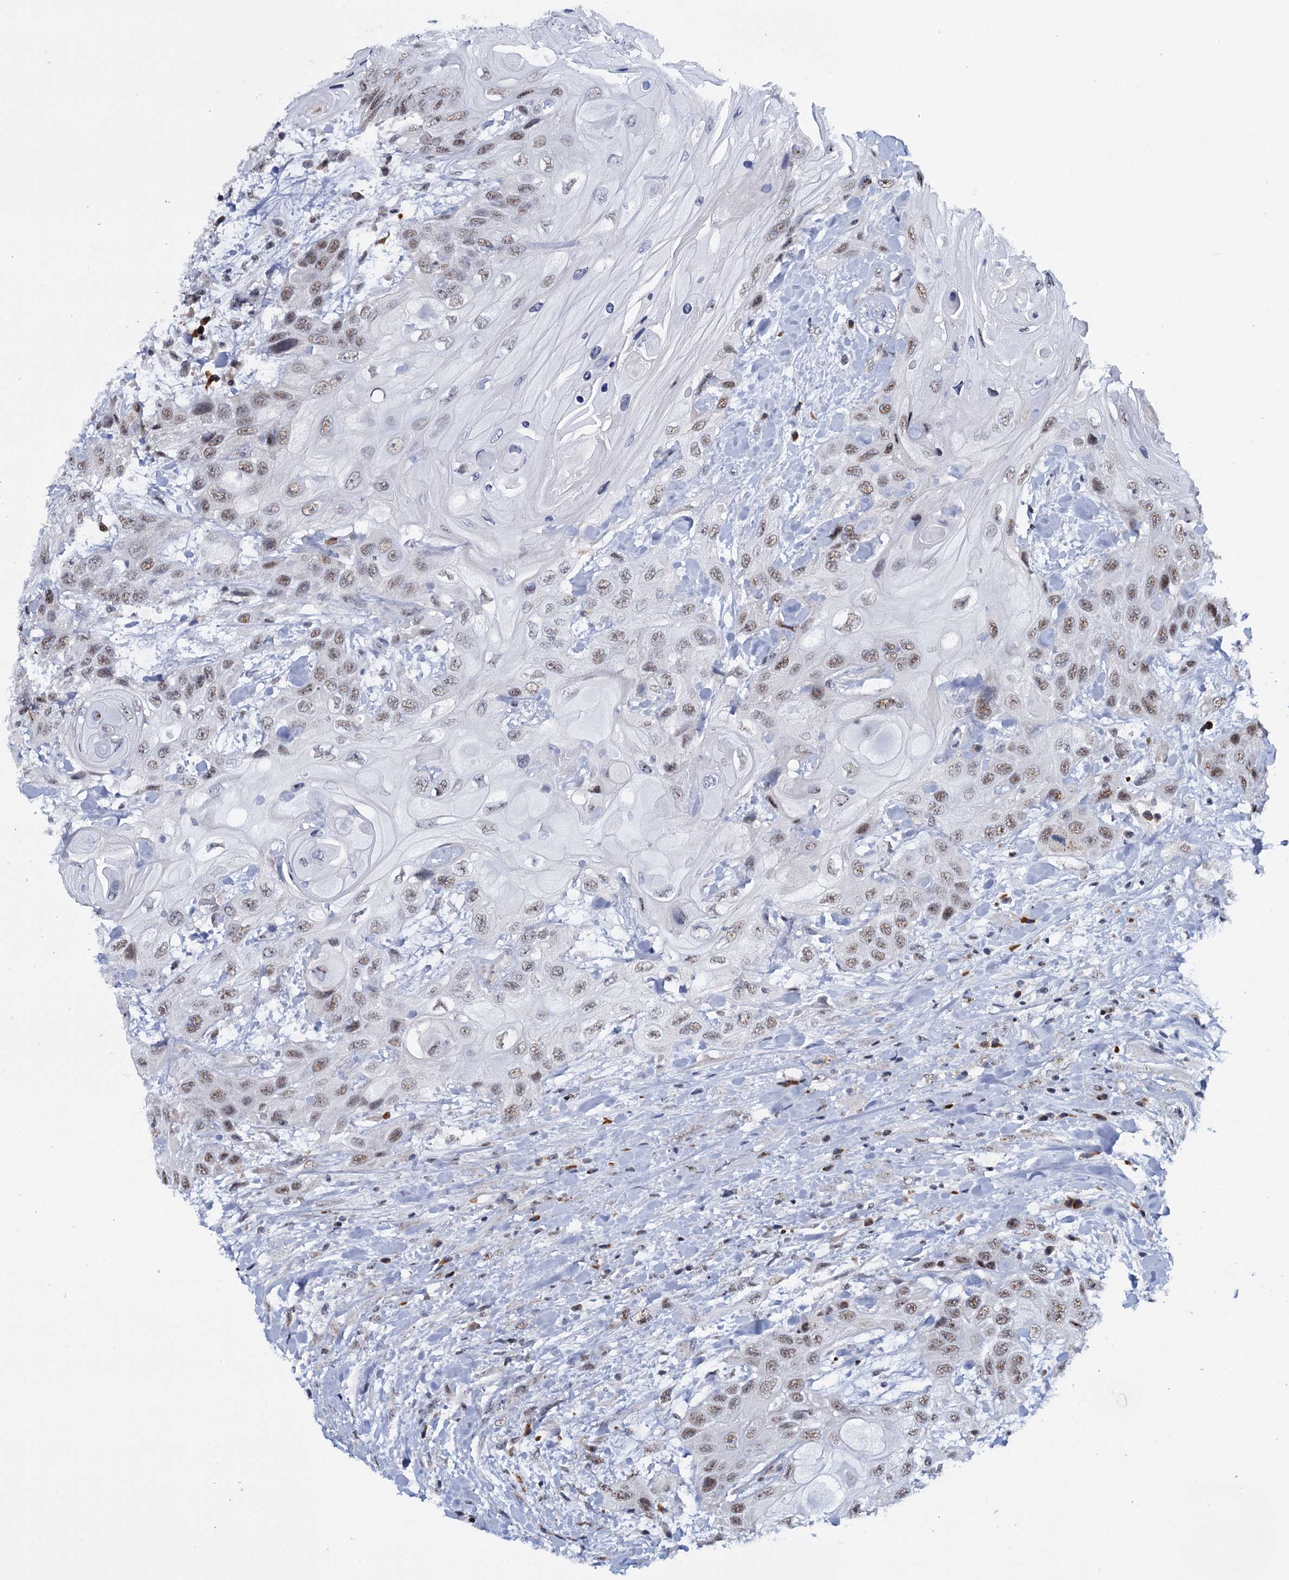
{"staining": {"intensity": "weak", "quantity": ">75%", "location": "nuclear"}, "tissue": "head and neck cancer", "cell_type": "Tumor cells", "image_type": "cancer", "snomed": [{"axis": "morphology", "description": "Squamous cell carcinoma, NOS"}, {"axis": "topography", "description": "Head-Neck"}], "caption": "Immunohistochemistry (DAB) staining of head and neck cancer displays weak nuclear protein expression in about >75% of tumor cells. The staining was performed using DAB to visualize the protein expression in brown, while the nuclei were stained in blue with hematoxylin (Magnification: 20x).", "gene": "SREK1", "patient": {"sex": "female", "age": 43}}